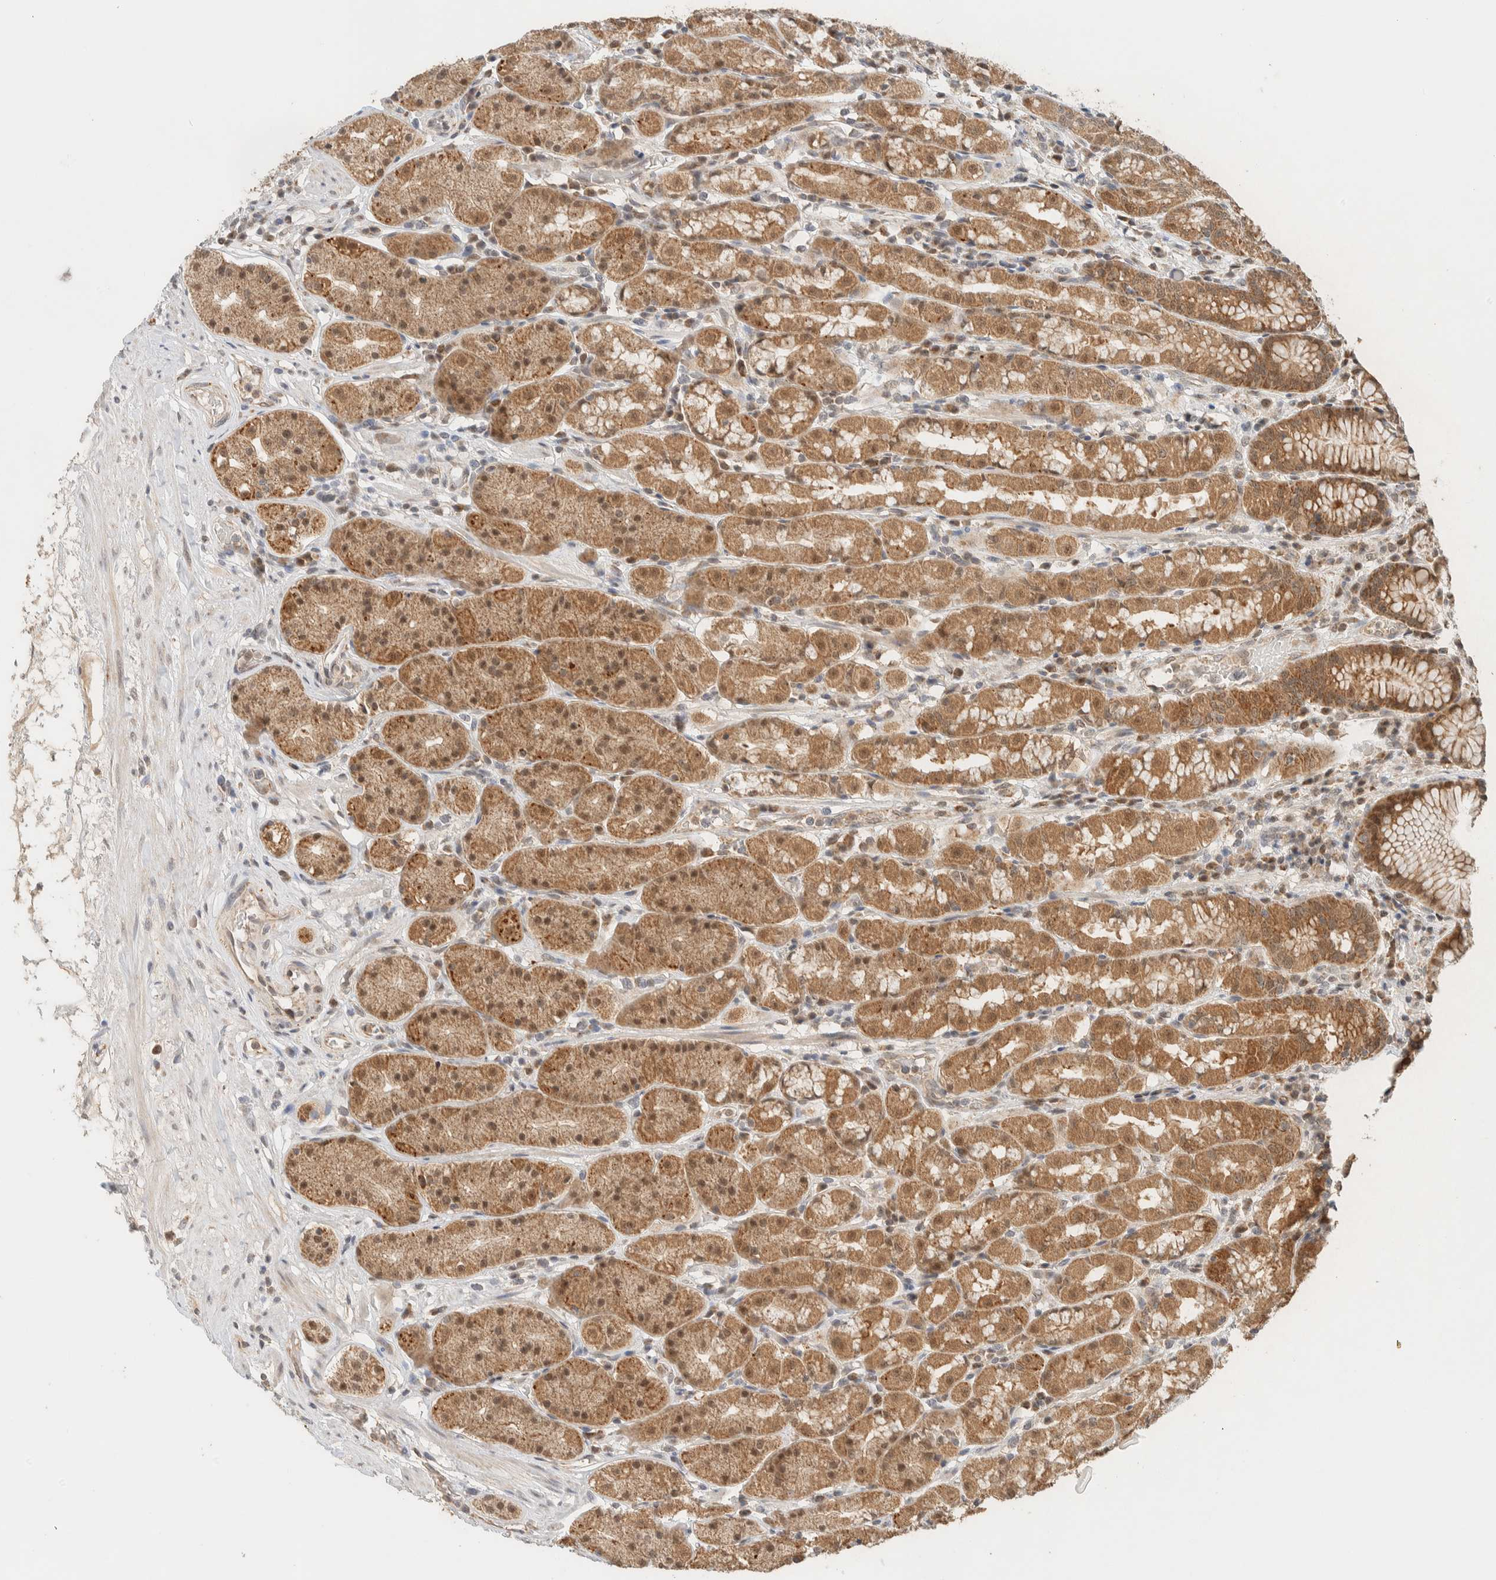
{"staining": {"intensity": "moderate", "quantity": ">75%", "location": "cytoplasmic/membranous,nuclear"}, "tissue": "stomach", "cell_type": "Glandular cells", "image_type": "normal", "snomed": [{"axis": "morphology", "description": "Normal tissue, NOS"}, {"axis": "topography", "description": "Stomach, lower"}], "caption": "Normal stomach was stained to show a protein in brown. There is medium levels of moderate cytoplasmic/membranous,nuclear staining in about >75% of glandular cells. The staining was performed using DAB to visualize the protein expression in brown, while the nuclei were stained in blue with hematoxylin (Magnification: 20x).", "gene": "MRPL41", "patient": {"sex": "female", "age": 56}}